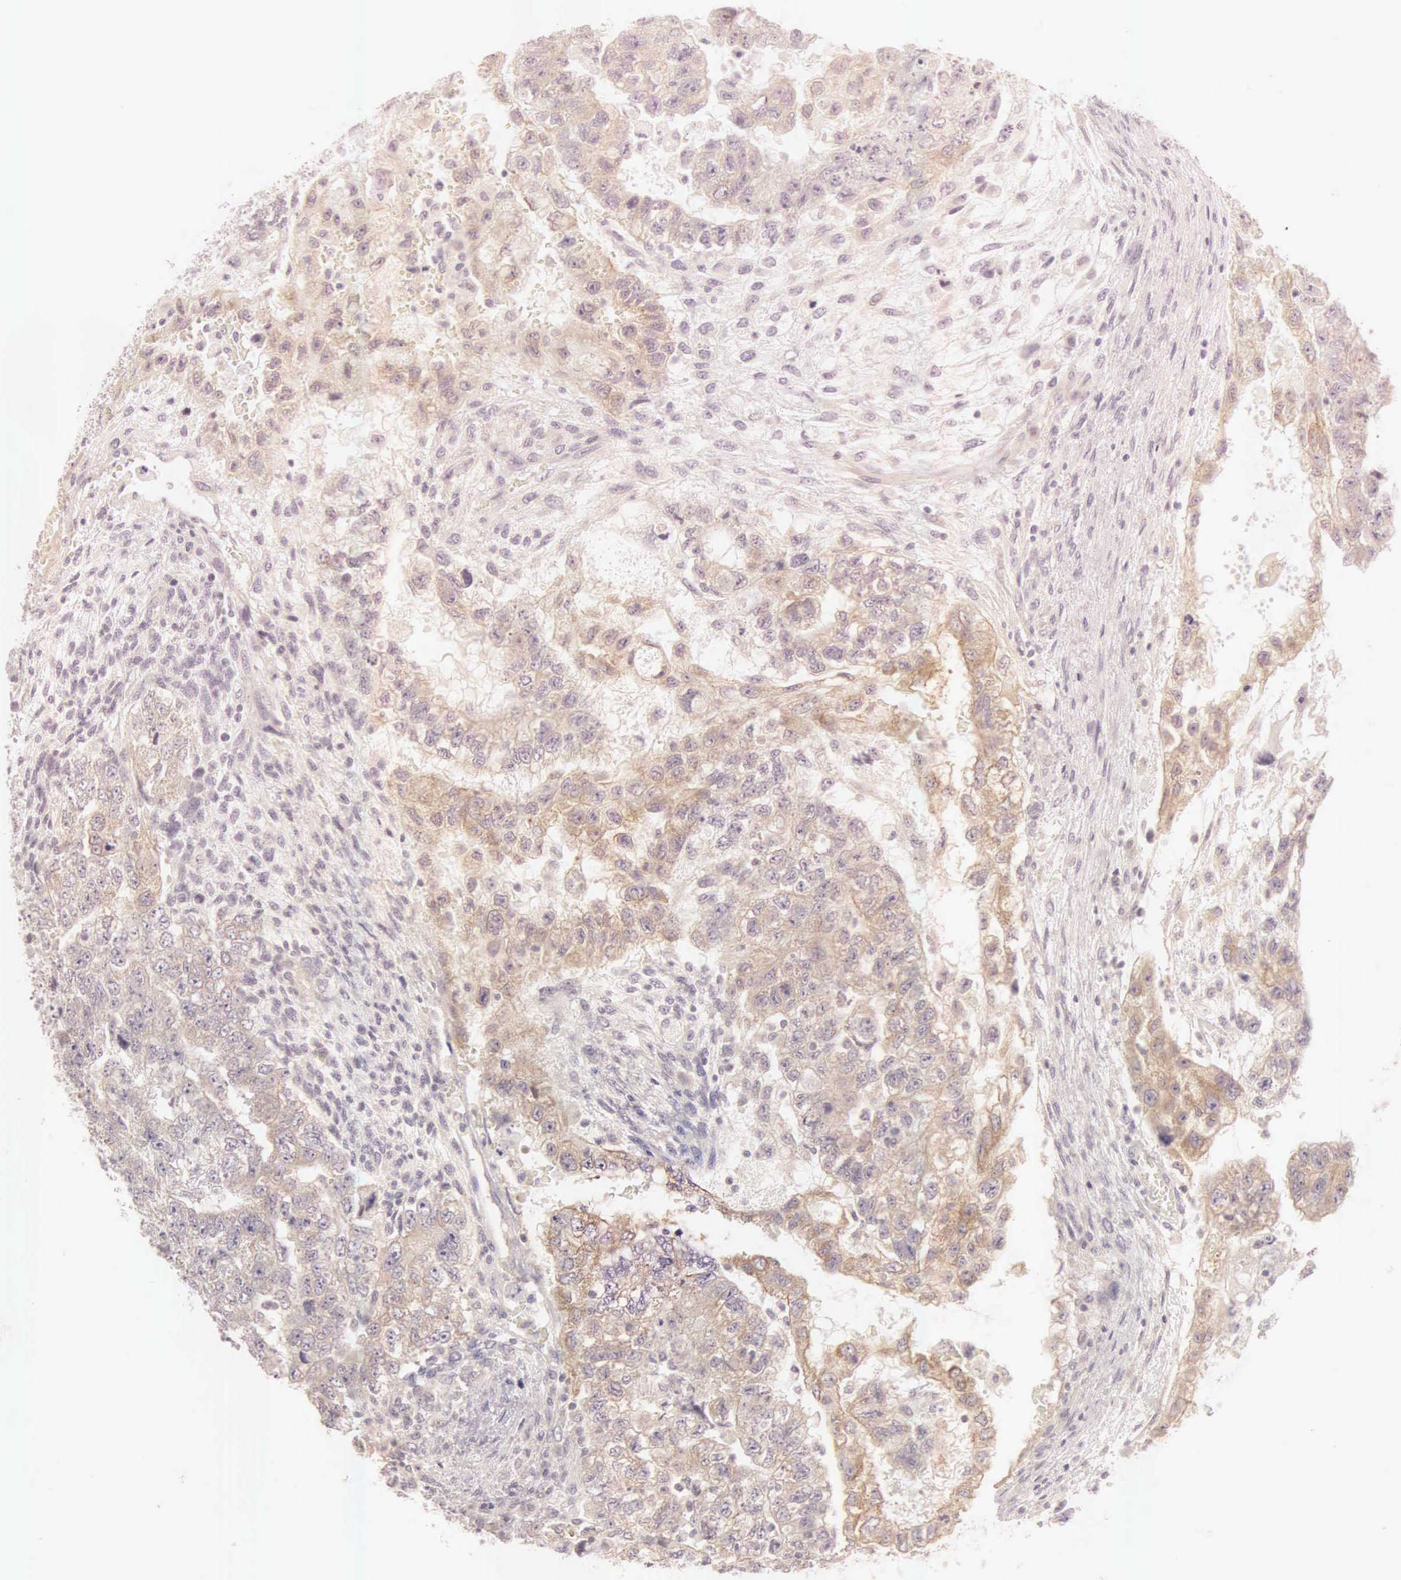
{"staining": {"intensity": "moderate", "quantity": ">75%", "location": "cytoplasmic/membranous"}, "tissue": "testis cancer", "cell_type": "Tumor cells", "image_type": "cancer", "snomed": [{"axis": "morphology", "description": "Carcinoma, Embryonal, NOS"}, {"axis": "topography", "description": "Testis"}], "caption": "DAB immunohistochemical staining of embryonal carcinoma (testis) reveals moderate cytoplasmic/membranous protein positivity in approximately >75% of tumor cells.", "gene": "CEP170B", "patient": {"sex": "male", "age": 36}}